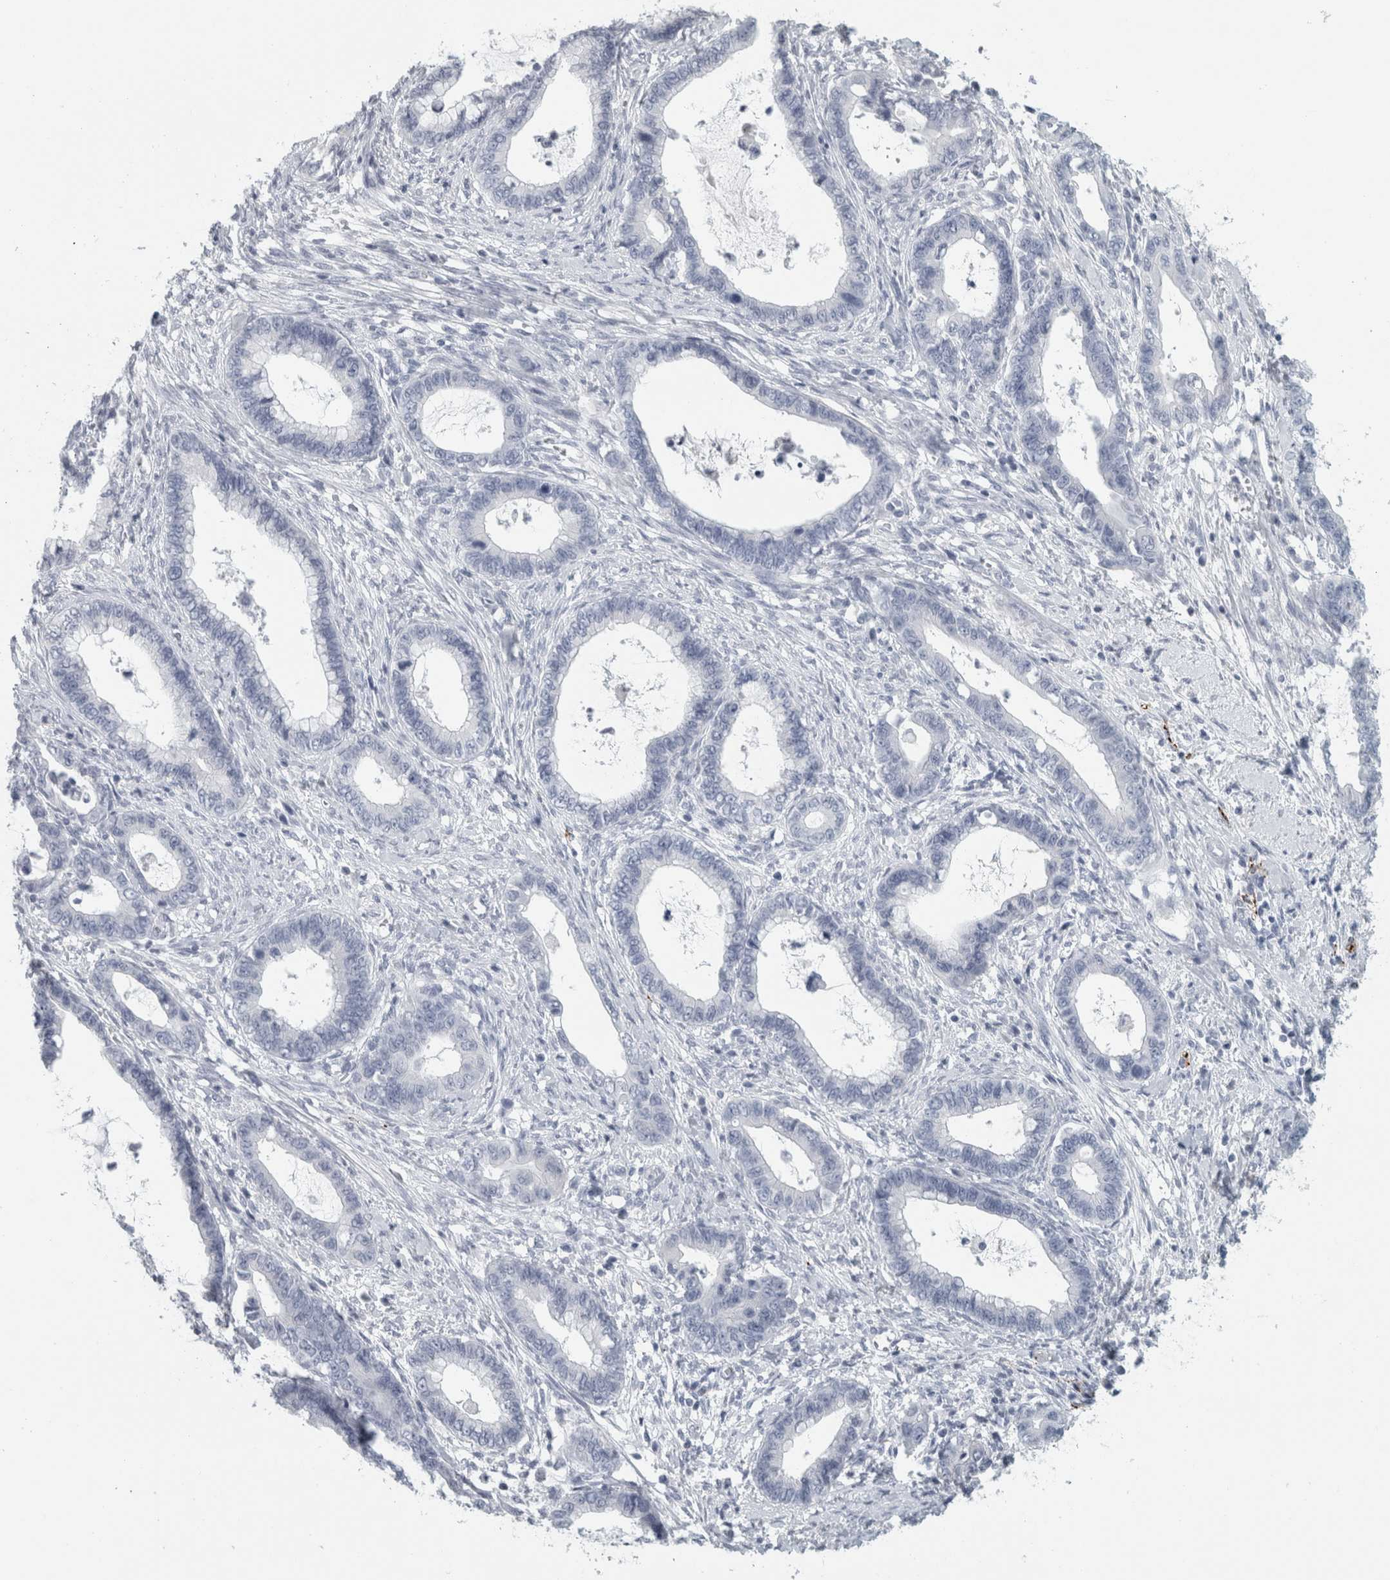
{"staining": {"intensity": "negative", "quantity": "none", "location": "none"}, "tissue": "cervical cancer", "cell_type": "Tumor cells", "image_type": "cancer", "snomed": [{"axis": "morphology", "description": "Adenocarcinoma, NOS"}, {"axis": "topography", "description": "Cervix"}], "caption": "DAB (3,3'-diaminobenzidine) immunohistochemical staining of human cervical cancer (adenocarcinoma) demonstrates no significant expression in tumor cells.", "gene": "CPE", "patient": {"sex": "female", "age": 44}}